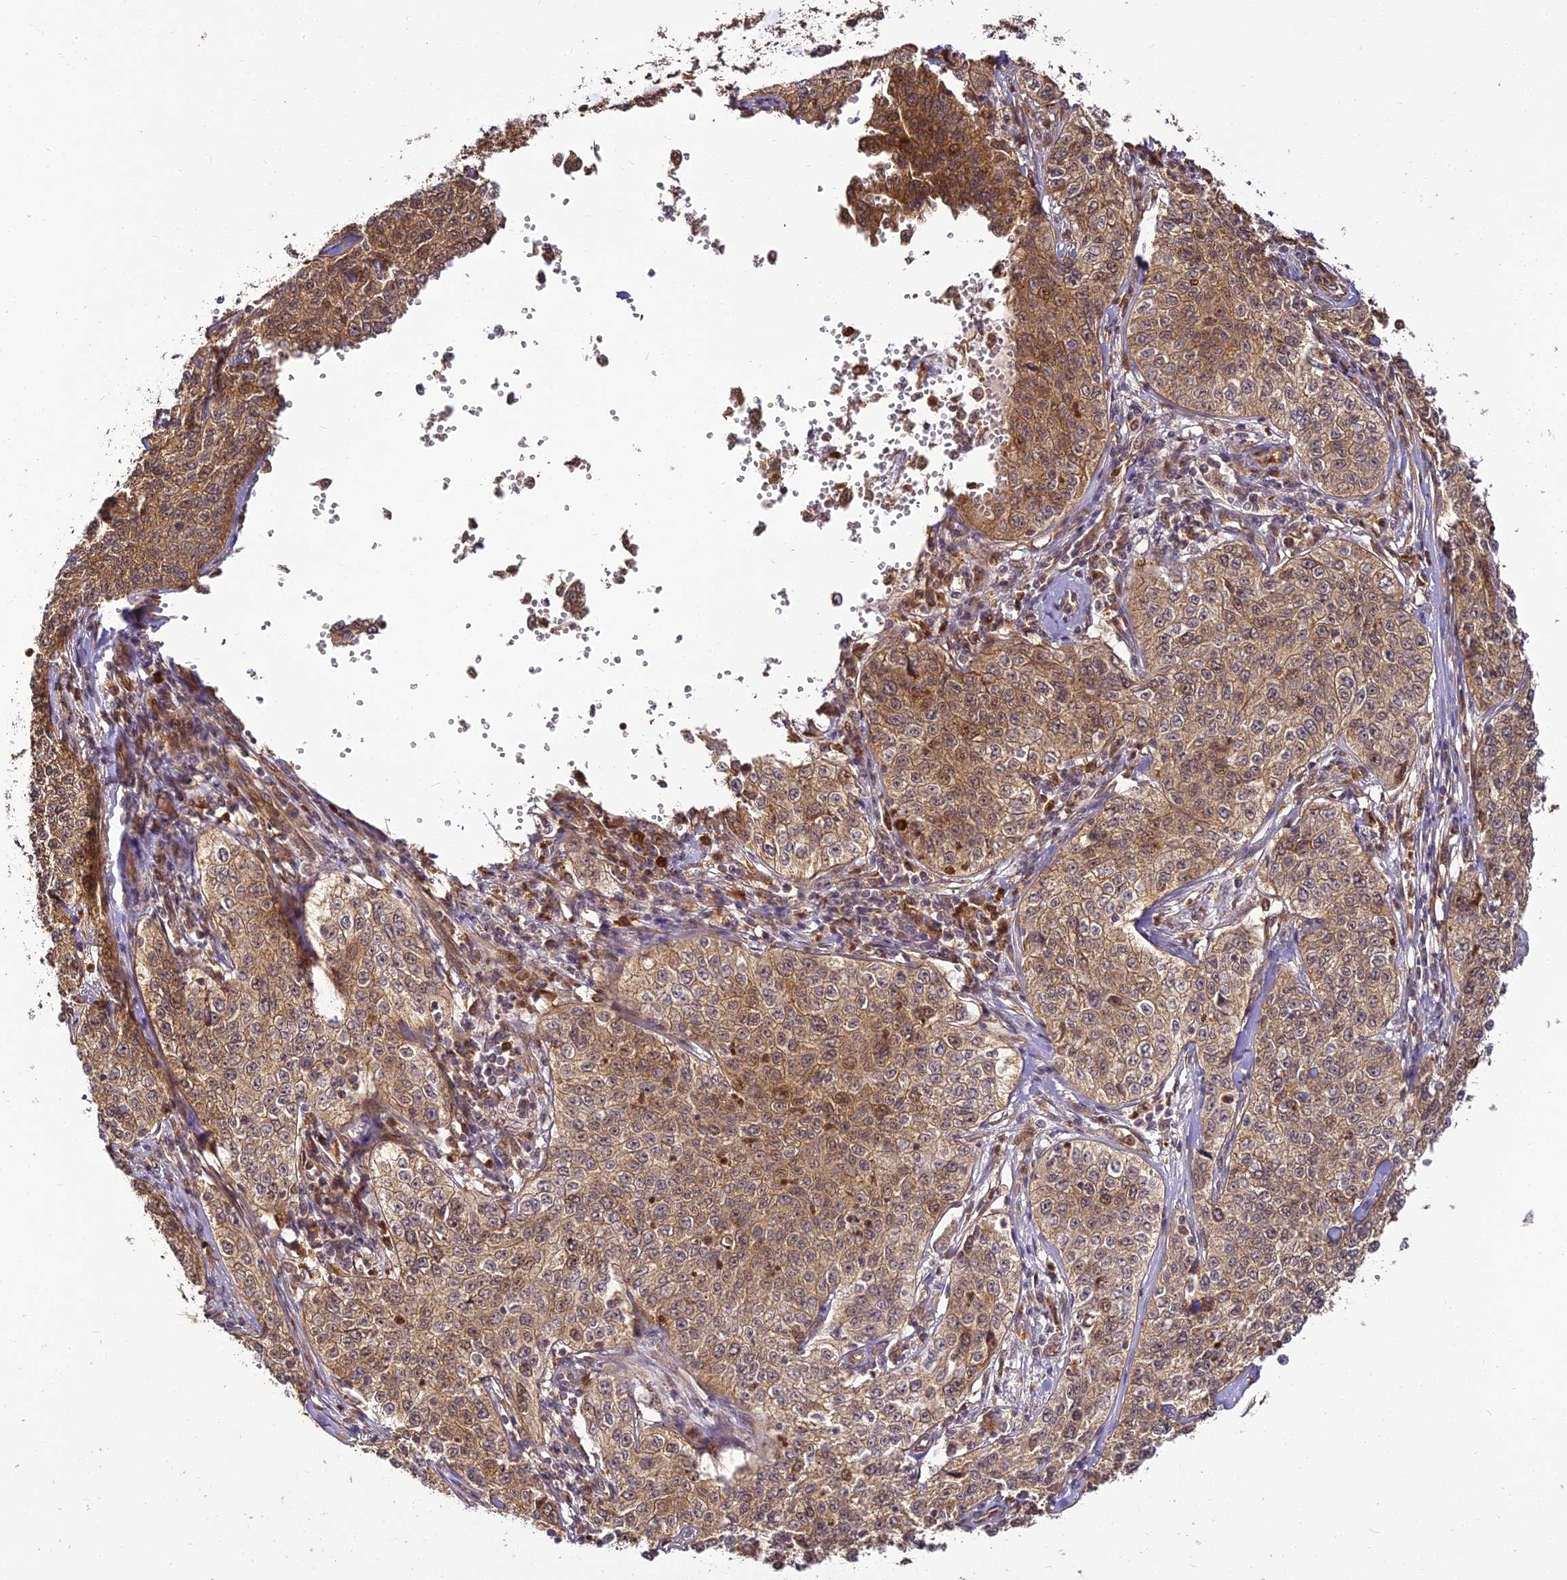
{"staining": {"intensity": "moderate", "quantity": ">75%", "location": "cytoplasmic/membranous"}, "tissue": "cervical cancer", "cell_type": "Tumor cells", "image_type": "cancer", "snomed": [{"axis": "morphology", "description": "Squamous cell carcinoma, NOS"}, {"axis": "topography", "description": "Cervix"}], "caption": "IHC micrograph of neoplastic tissue: human cervical cancer stained using IHC reveals medium levels of moderate protein expression localized specifically in the cytoplasmic/membranous of tumor cells, appearing as a cytoplasmic/membranous brown color.", "gene": "BCDIN3D", "patient": {"sex": "female", "age": 35}}